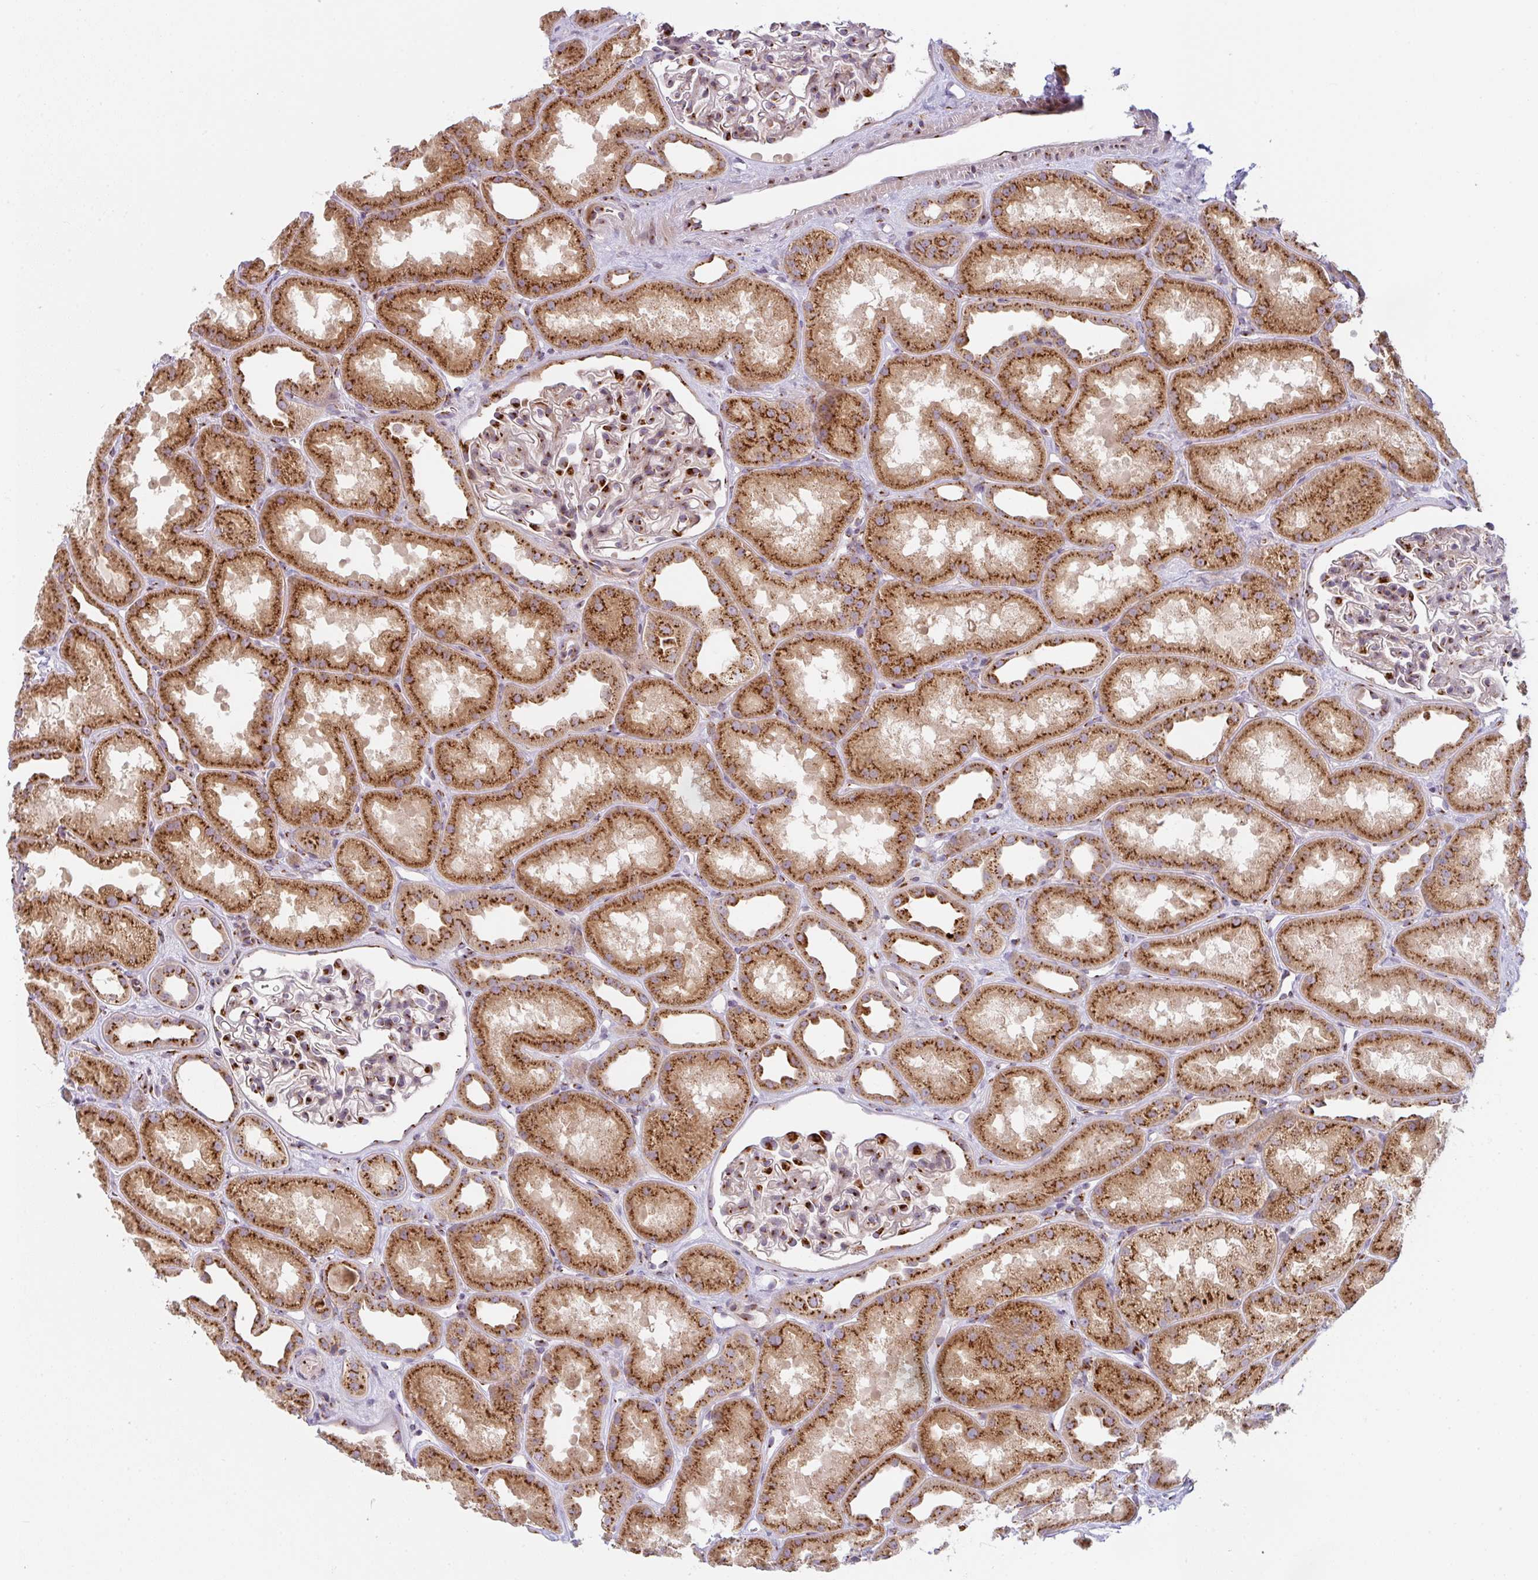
{"staining": {"intensity": "strong", "quantity": ">75%", "location": "cytoplasmic/membranous"}, "tissue": "kidney", "cell_type": "Cells in glomeruli", "image_type": "normal", "snomed": [{"axis": "morphology", "description": "Normal tissue, NOS"}, {"axis": "topography", "description": "Kidney"}], "caption": "Brown immunohistochemical staining in normal human kidney reveals strong cytoplasmic/membranous expression in approximately >75% of cells in glomeruli.", "gene": "GVQW3", "patient": {"sex": "male", "age": 61}}